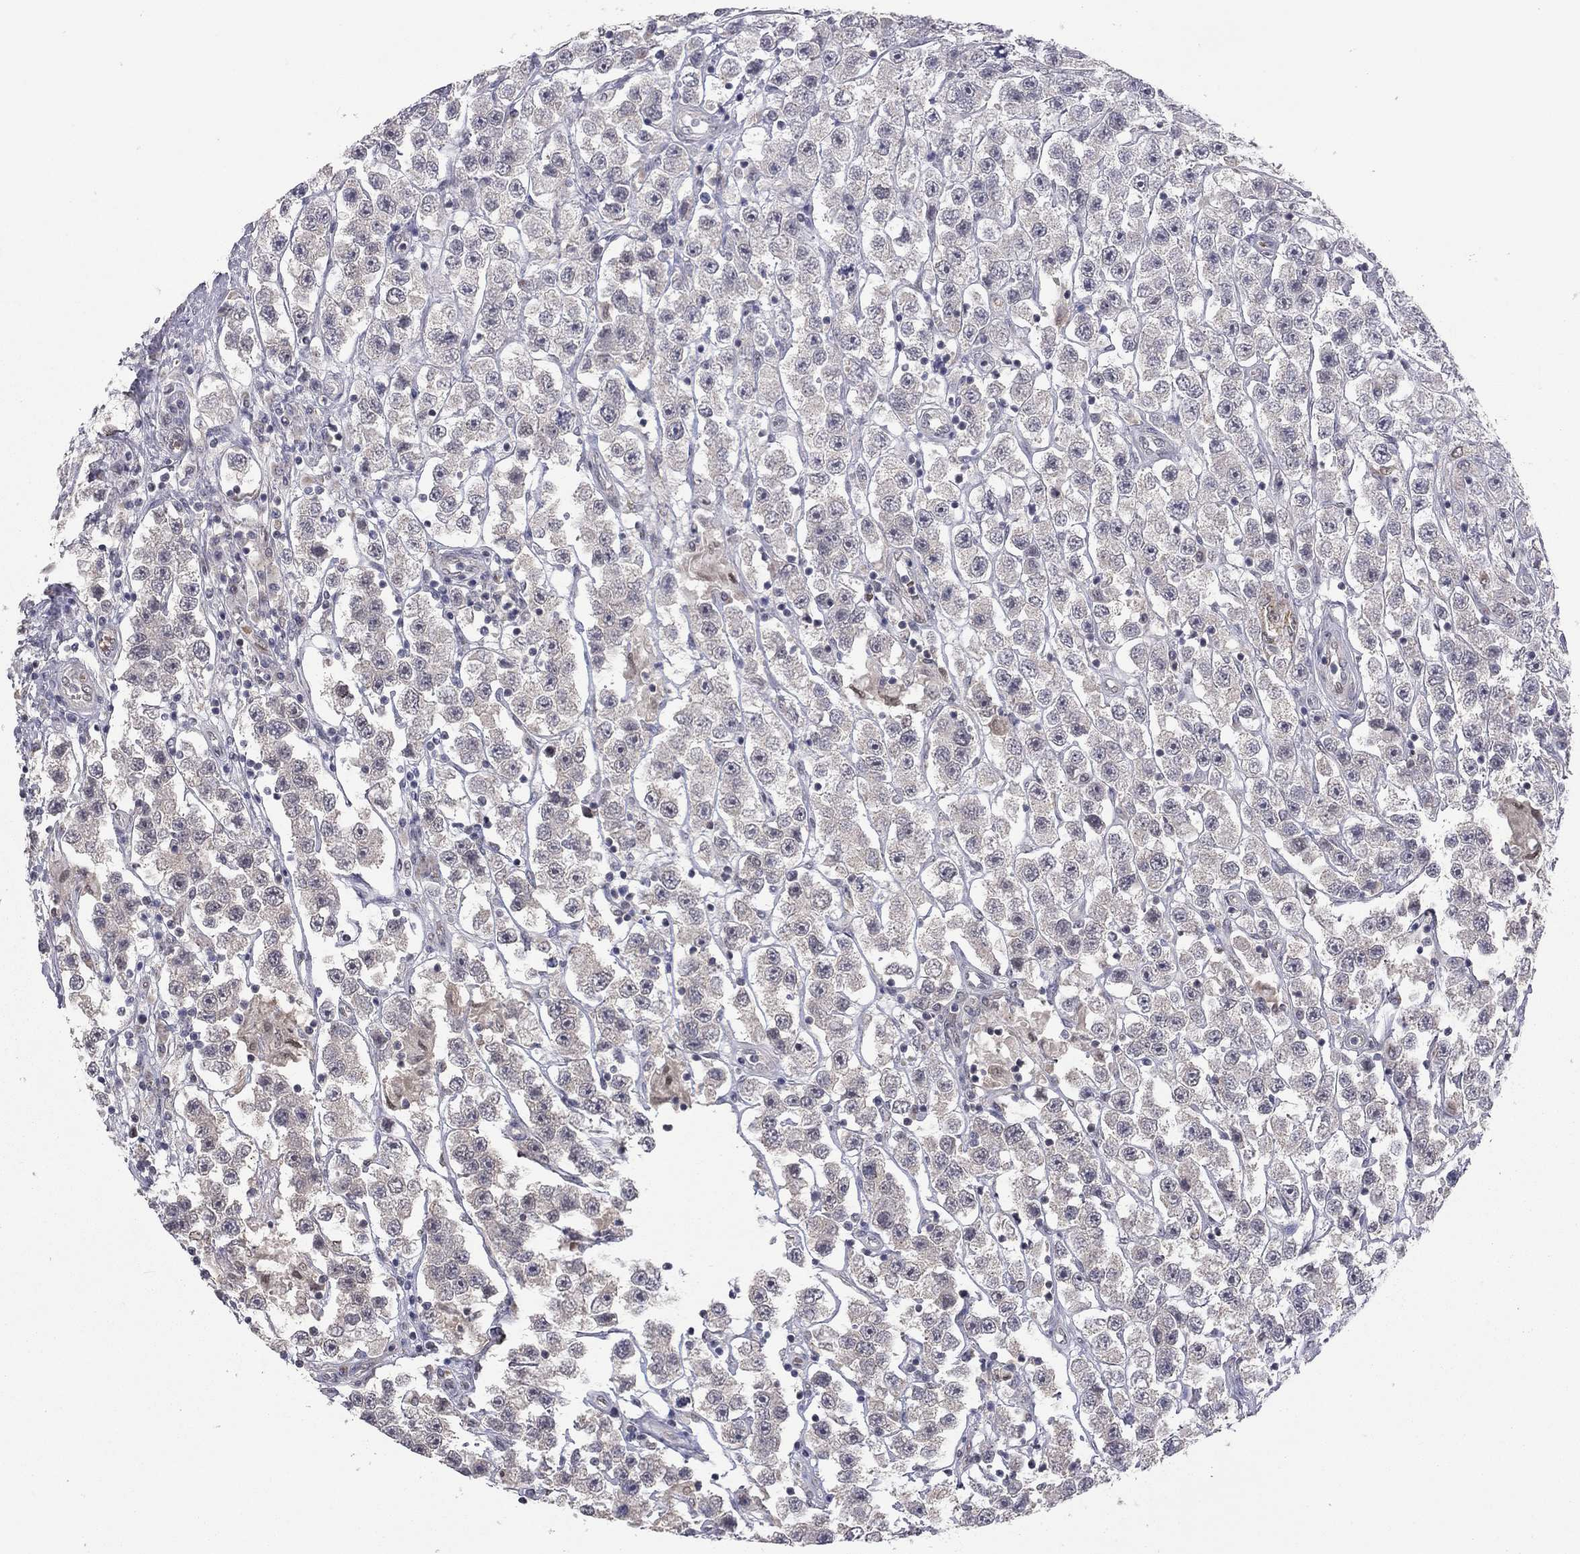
{"staining": {"intensity": "strong", "quantity": "<25%", "location": "nuclear"}, "tissue": "testis cancer", "cell_type": "Tumor cells", "image_type": "cancer", "snomed": [{"axis": "morphology", "description": "Seminoma, NOS"}, {"axis": "topography", "description": "Testis"}], "caption": "Protein expression analysis of testis cancer (seminoma) demonstrates strong nuclear expression in about <25% of tumor cells.", "gene": "MC3R", "patient": {"sex": "male", "age": 45}}